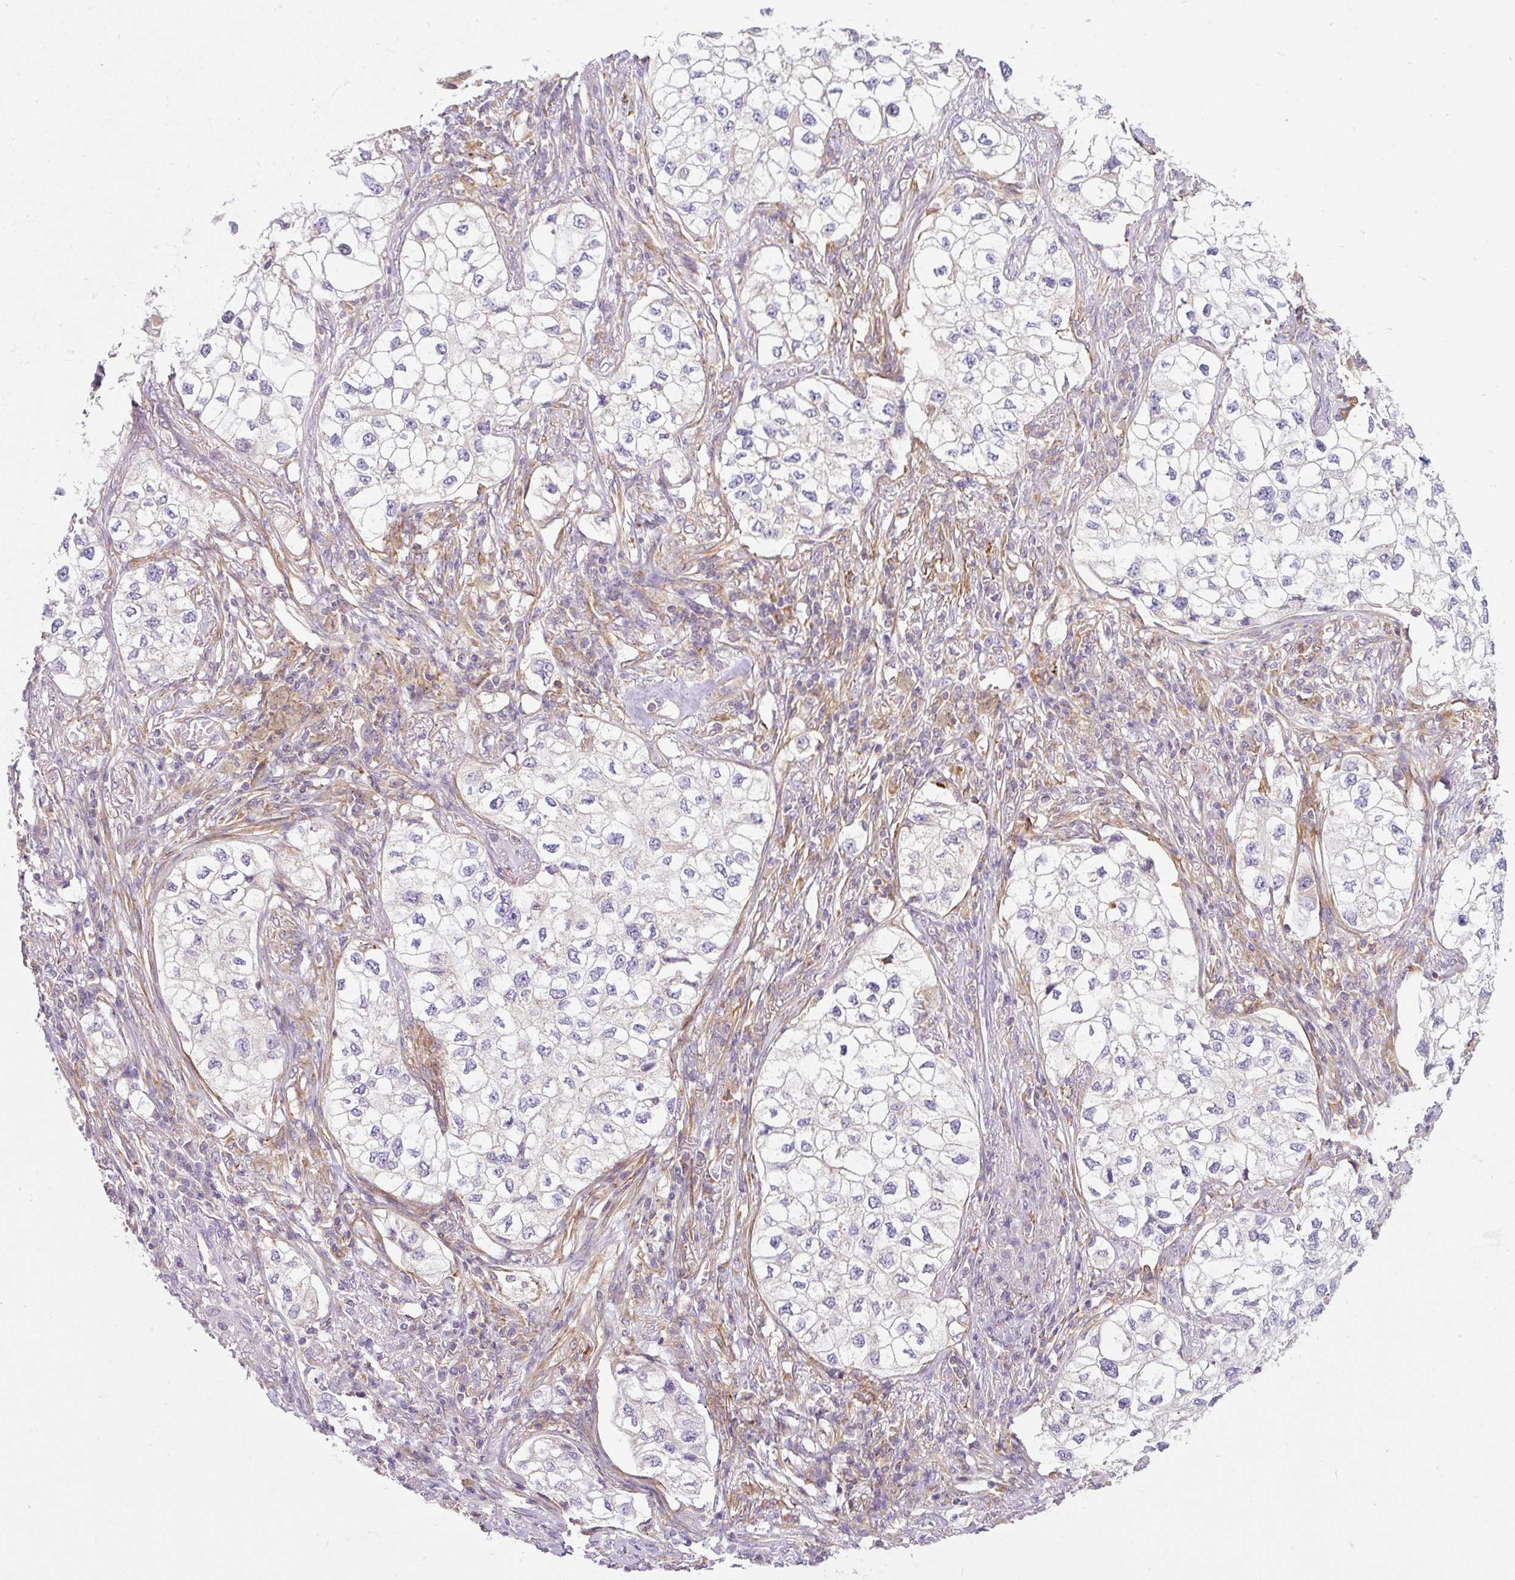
{"staining": {"intensity": "negative", "quantity": "none", "location": "none"}, "tissue": "lung cancer", "cell_type": "Tumor cells", "image_type": "cancer", "snomed": [{"axis": "morphology", "description": "Adenocarcinoma, NOS"}, {"axis": "topography", "description": "Lung"}], "caption": "Protein analysis of lung cancer (adenocarcinoma) exhibits no significant expression in tumor cells.", "gene": "ERAP2", "patient": {"sex": "male", "age": 63}}